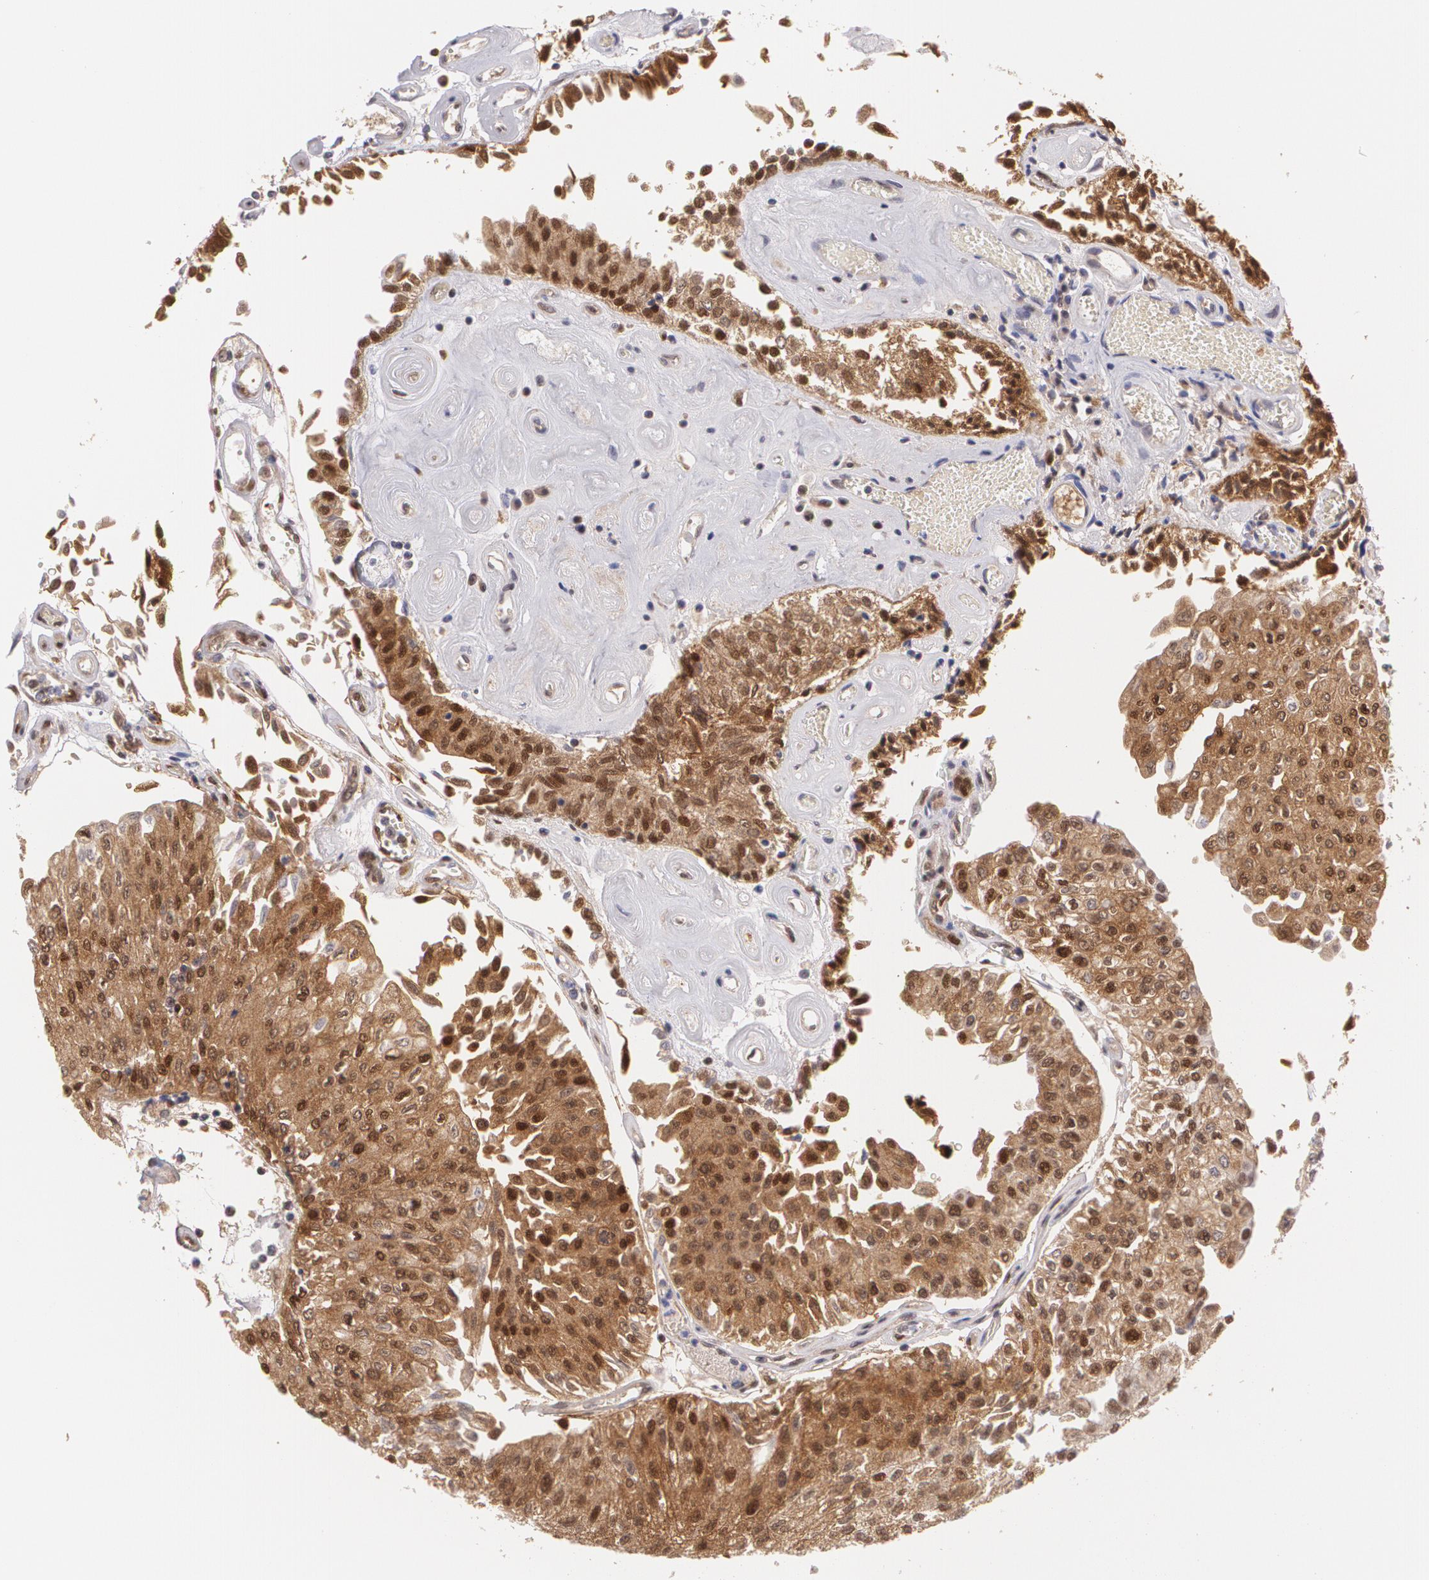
{"staining": {"intensity": "strong", "quantity": ">75%", "location": "cytoplasmic/membranous,nuclear"}, "tissue": "urothelial cancer", "cell_type": "Tumor cells", "image_type": "cancer", "snomed": [{"axis": "morphology", "description": "Urothelial carcinoma, Low grade"}, {"axis": "topography", "description": "Urinary bladder"}], "caption": "Strong cytoplasmic/membranous and nuclear protein staining is seen in about >75% of tumor cells in low-grade urothelial carcinoma.", "gene": "HSPH1", "patient": {"sex": "male", "age": 86}}